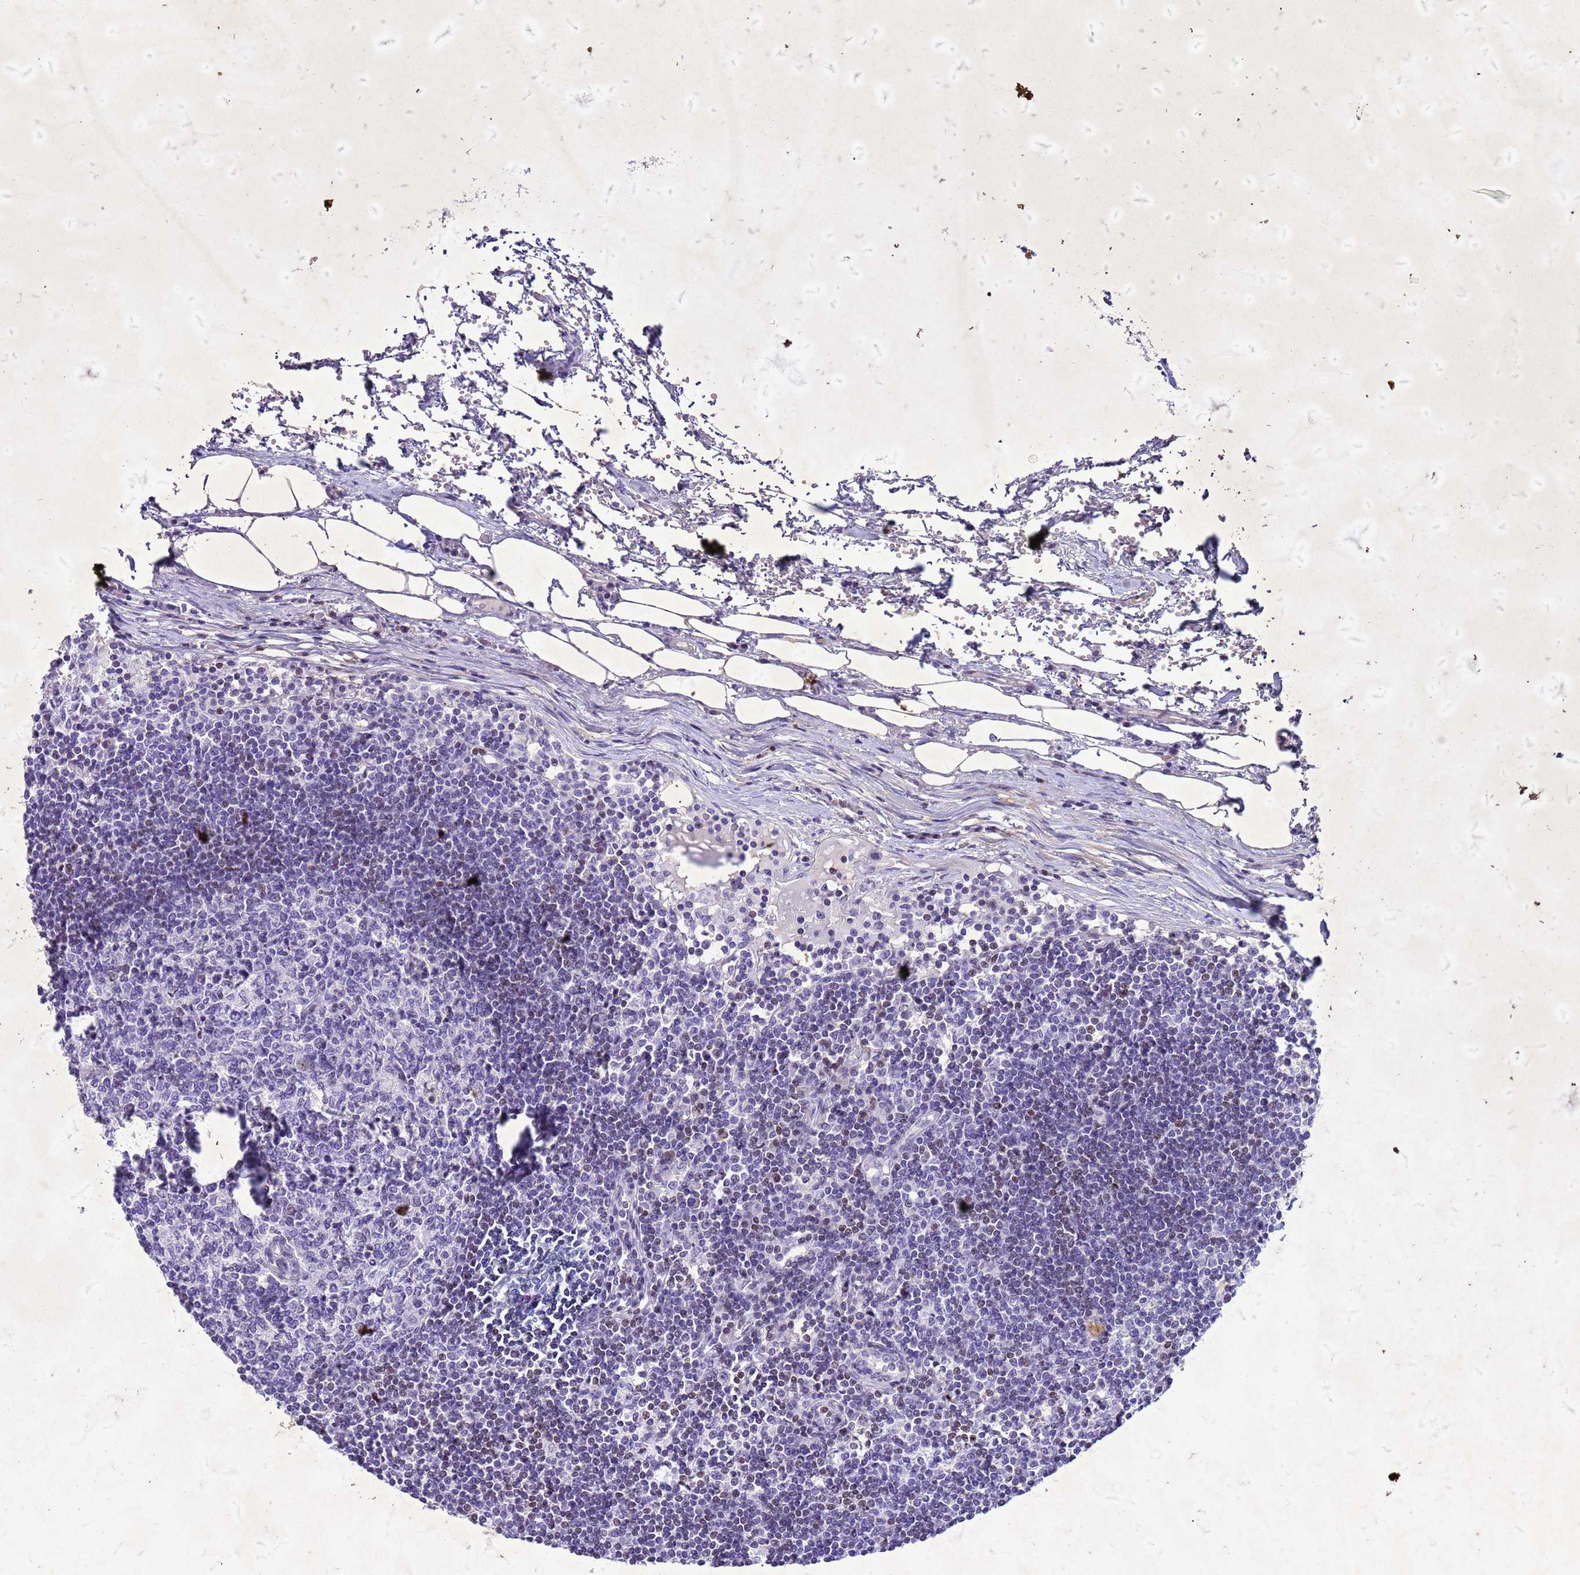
{"staining": {"intensity": "negative", "quantity": "none", "location": "none"}, "tissue": "lymph node", "cell_type": "Germinal center cells", "image_type": "normal", "snomed": [{"axis": "morphology", "description": "Adenocarcinoma, NOS"}, {"axis": "topography", "description": "Lymph node"}], "caption": "The IHC photomicrograph has no significant positivity in germinal center cells of lymph node. (DAB (3,3'-diaminobenzidine) immunohistochemistry visualized using brightfield microscopy, high magnification).", "gene": "COPS9", "patient": {"sex": "female", "age": 62}}